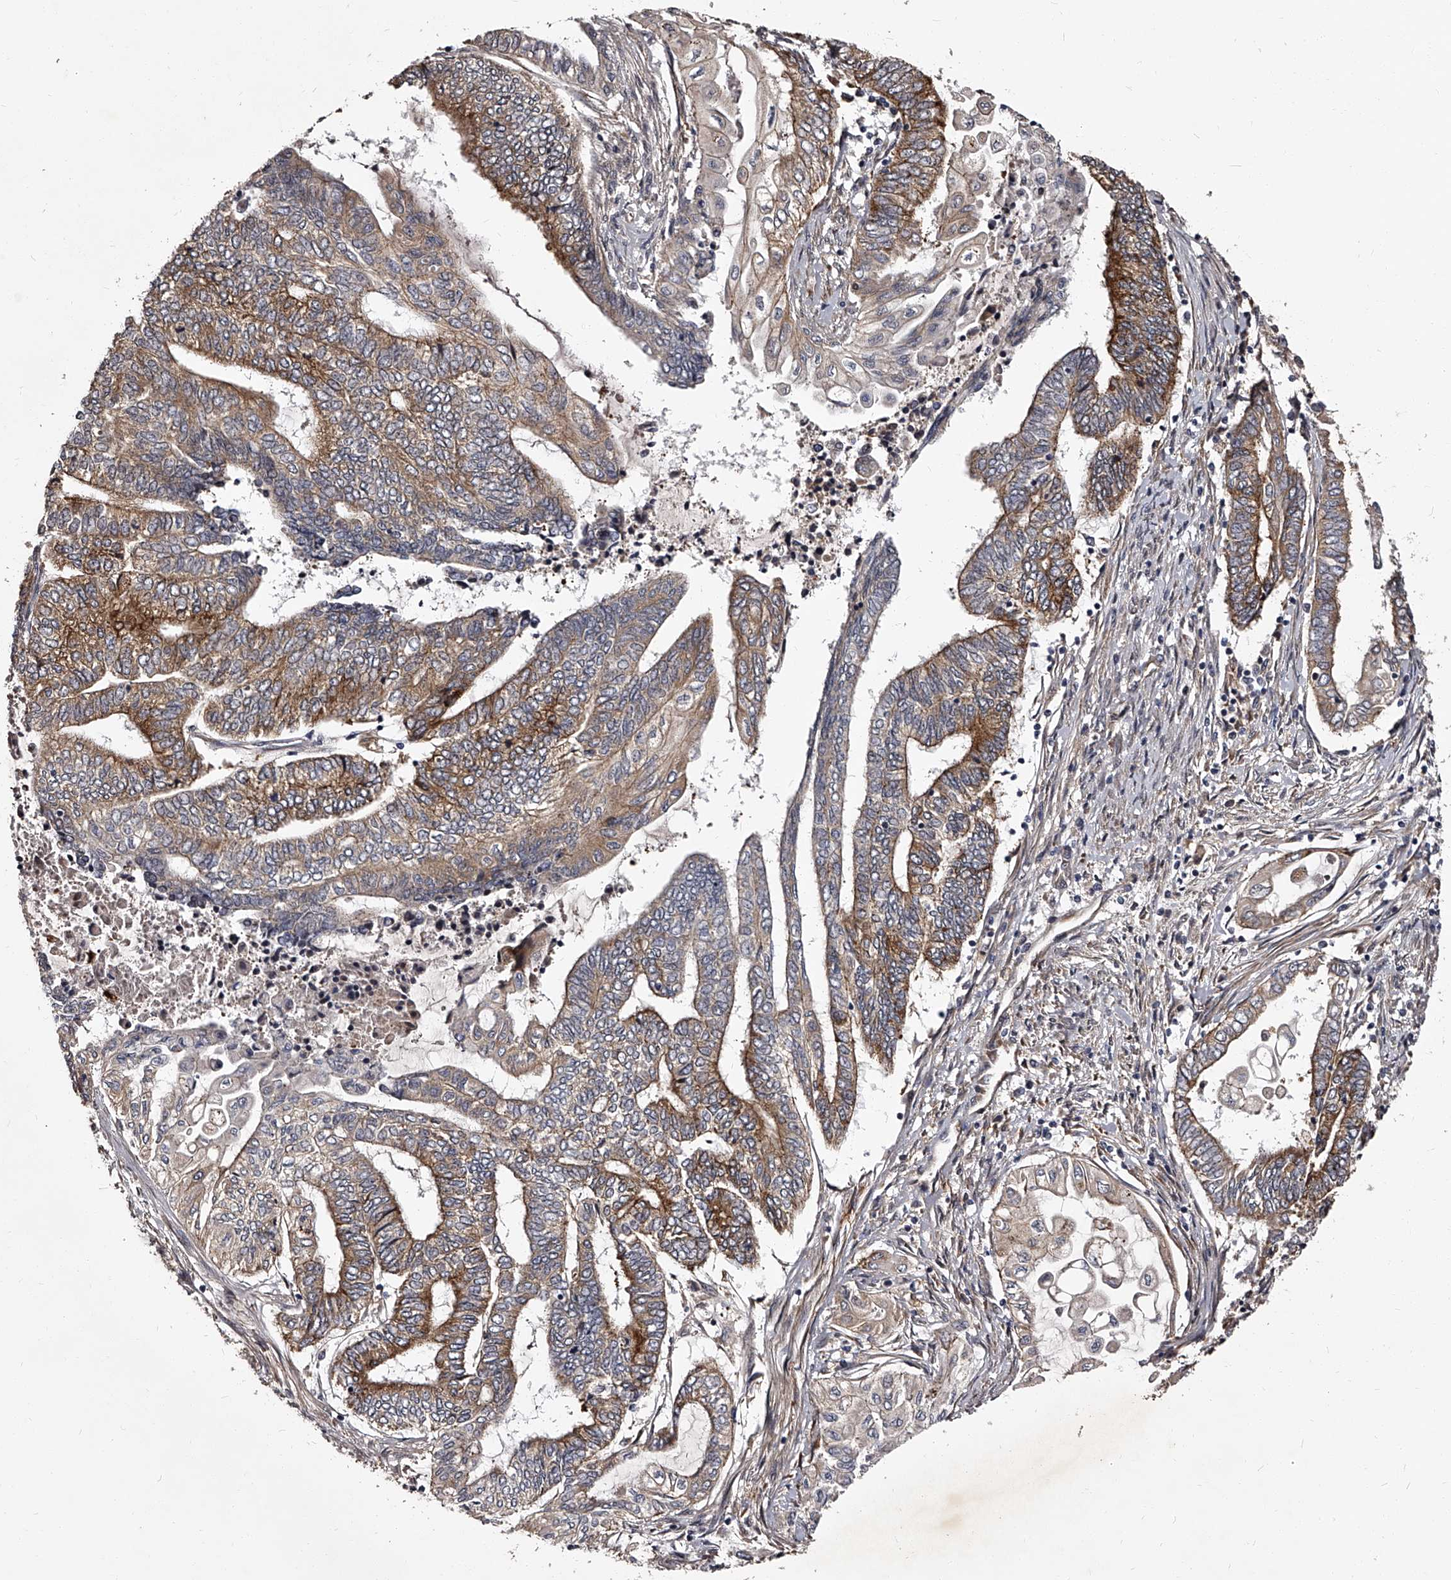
{"staining": {"intensity": "moderate", "quantity": "25%-75%", "location": "cytoplasmic/membranous"}, "tissue": "endometrial cancer", "cell_type": "Tumor cells", "image_type": "cancer", "snomed": [{"axis": "morphology", "description": "Adenocarcinoma, NOS"}, {"axis": "topography", "description": "Uterus"}, {"axis": "topography", "description": "Endometrium"}], "caption": "Immunohistochemistry (IHC) of endometrial adenocarcinoma demonstrates medium levels of moderate cytoplasmic/membranous staining in approximately 25%-75% of tumor cells. Immunohistochemistry stains the protein in brown and the nuclei are stained blue.", "gene": "RSC1A1", "patient": {"sex": "female", "age": 70}}